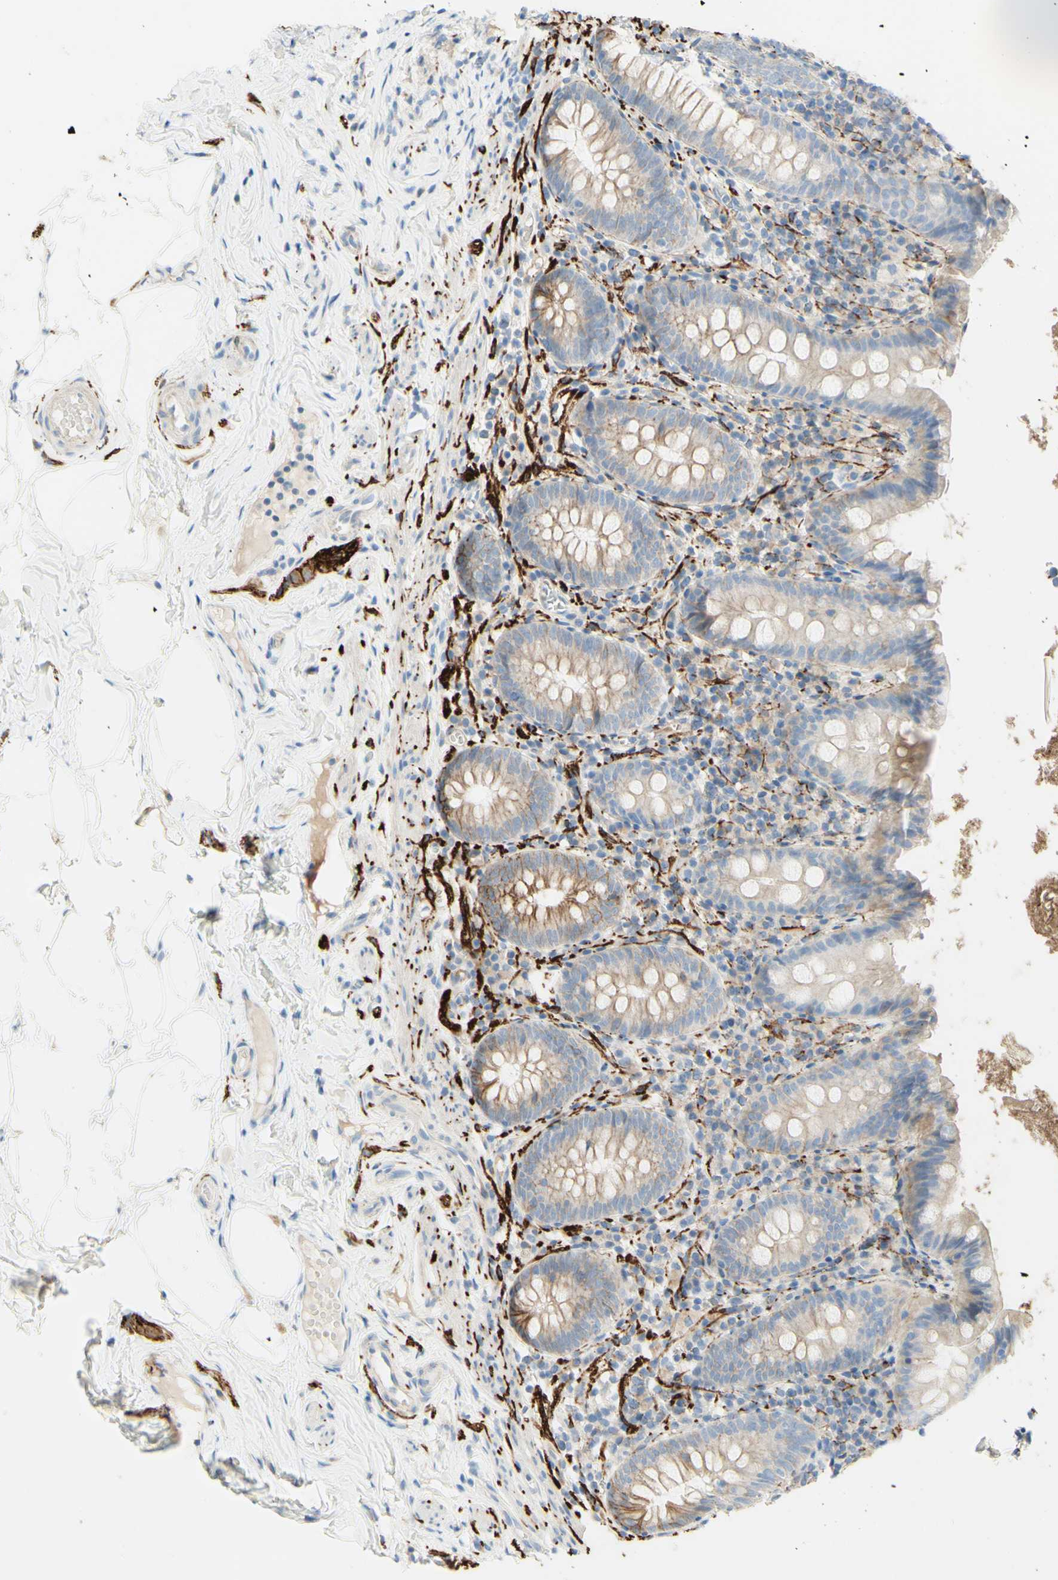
{"staining": {"intensity": "weak", "quantity": ">75%", "location": "cytoplasmic/membranous"}, "tissue": "appendix", "cell_type": "Glandular cells", "image_type": "normal", "snomed": [{"axis": "morphology", "description": "Normal tissue, NOS"}, {"axis": "topography", "description": "Appendix"}], "caption": "The immunohistochemical stain shows weak cytoplasmic/membranous staining in glandular cells of unremarkable appendix. Using DAB (3,3'-diaminobenzidine) (brown) and hematoxylin (blue) stains, captured at high magnification using brightfield microscopy.", "gene": "ALCAM", "patient": {"sex": "male", "age": 52}}